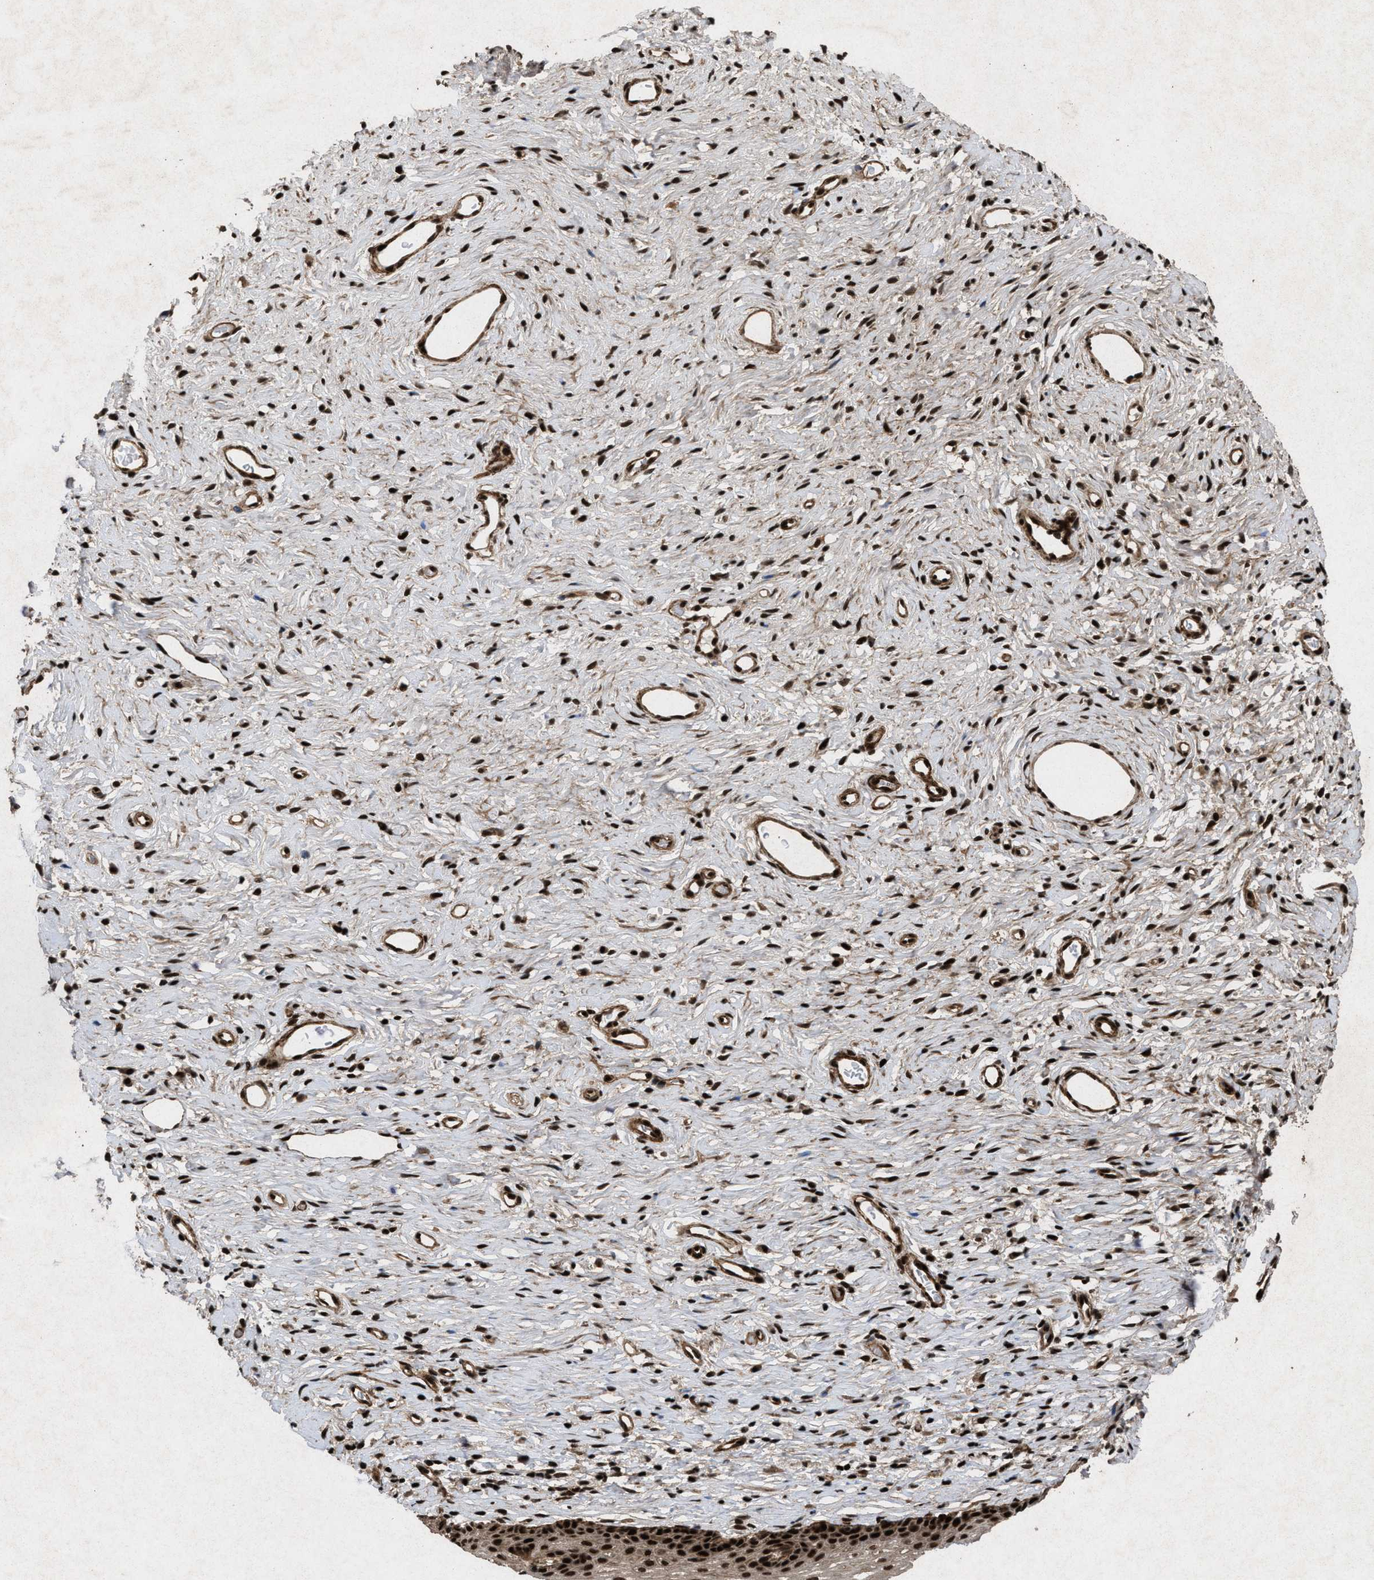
{"staining": {"intensity": "strong", "quantity": ">75%", "location": "cytoplasmic/membranous,nuclear"}, "tissue": "cervix", "cell_type": "Glandular cells", "image_type": "normal", "snomed": [{"axis": "morphology", "description": "Normal tissue, NOS"}, {"axis": "topography", "description": "Cervix"}], "caption": "An IHC photomicrograph of benign tissue is shown. Protein staining in brown highlights strong cytoplasmic/membranous,nuclear positivity in cervix within glandular cells. (brown staining indicates protein expression, while blue staining denotes nuclei).", "gene": "WIZ", "patient": {"sex": "female", "age": 77}}